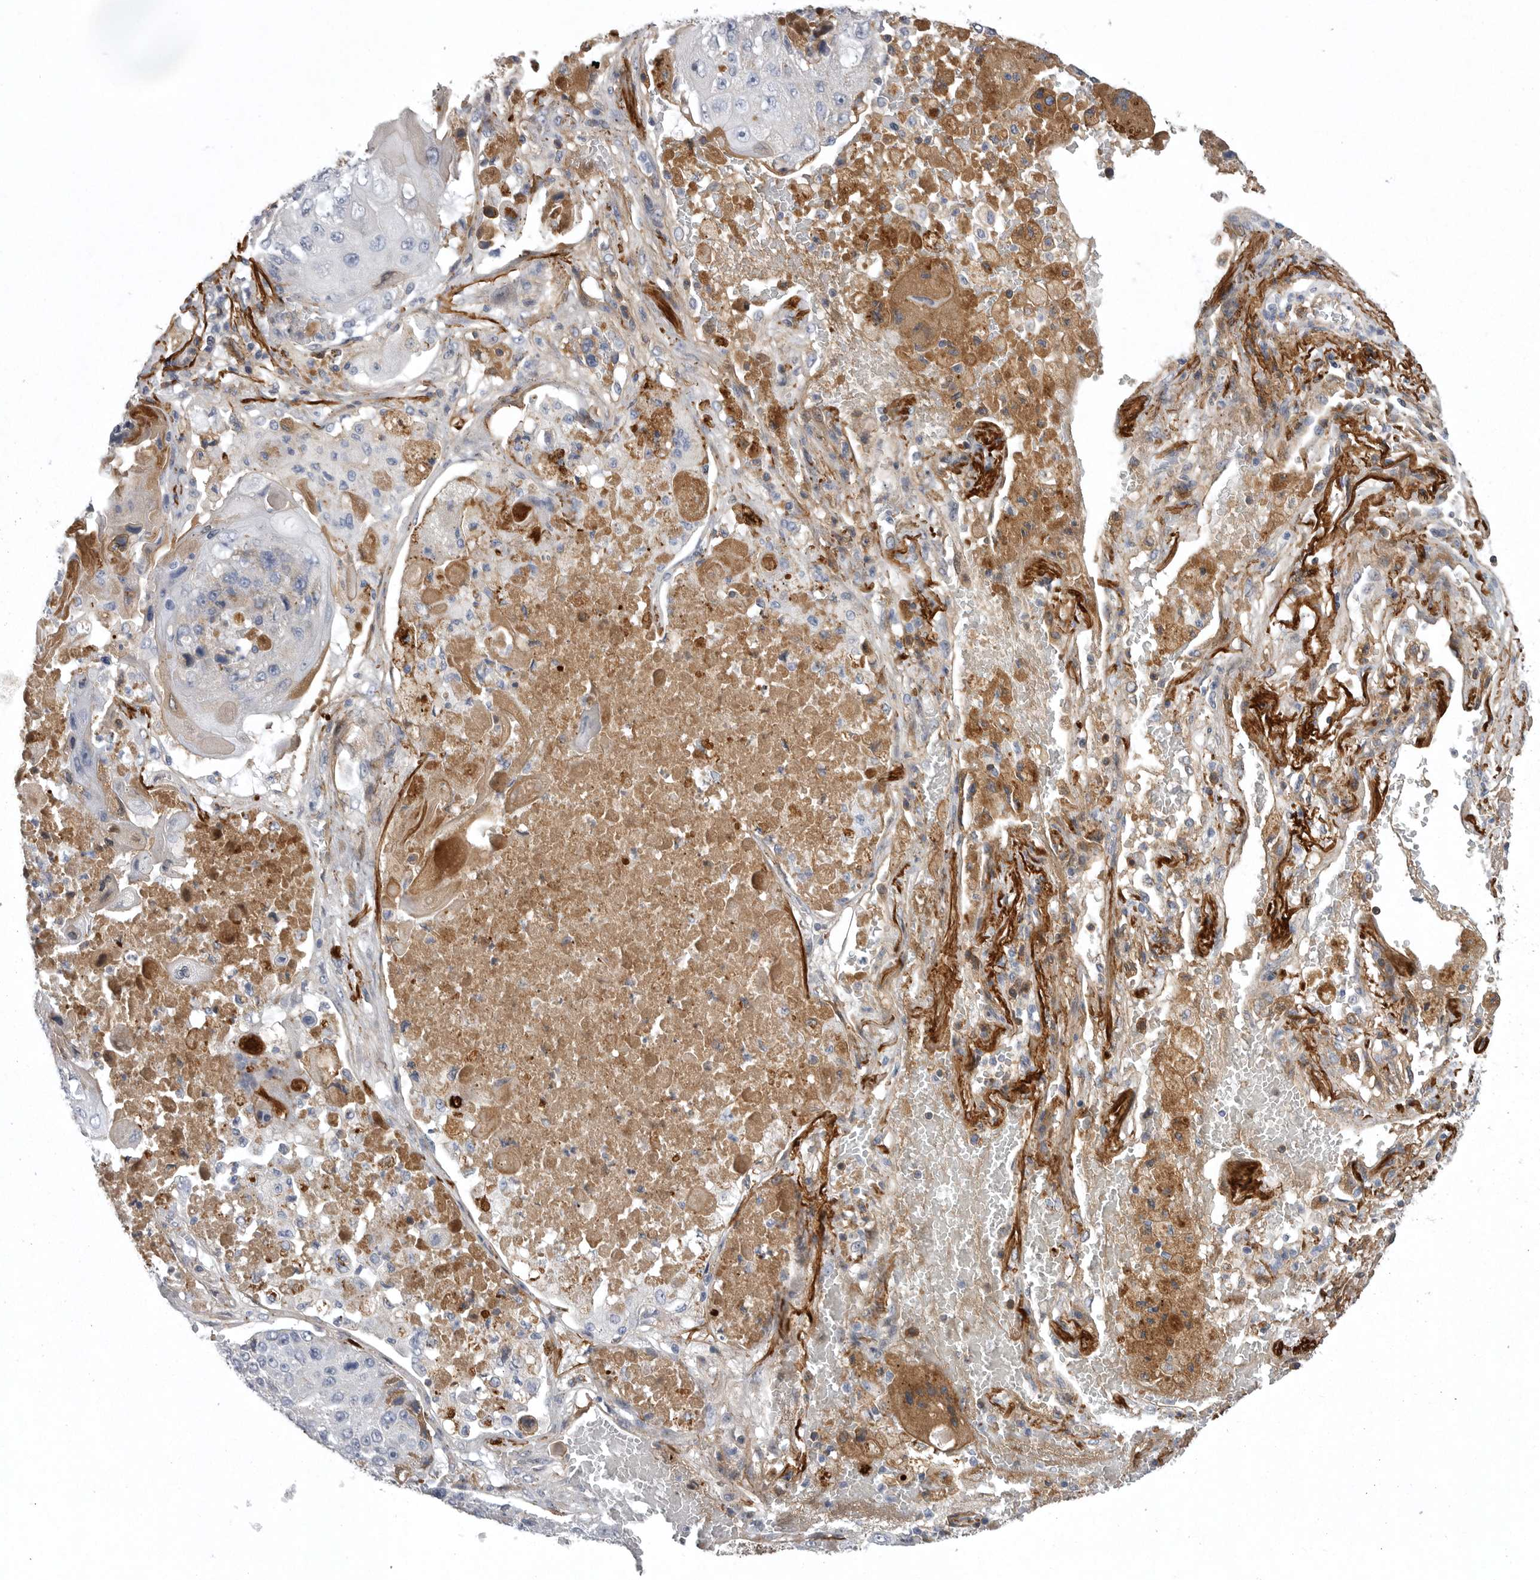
{"staining": {"intensity": "moderate", "quantity": "25%-75%", "location": "cytoplasmic/membranous"}, "tissue": "lung cancer", "cell_type": "Tumor cells", "image_type": "cancer", "snomed": [{"axis": "morphology", "description": "Squamous cell carcinoma, NOS"}, {"axis": "topography", "description": "Lung"}], "caption": "Tumor cells reveal medium levels of moderate cytoplasmic/membranous expression in approximately 25%-75% of cells in lung squamous cell carcinoma.", "gene": "CRP", "patient": {"sex": "male", "age": 61}}